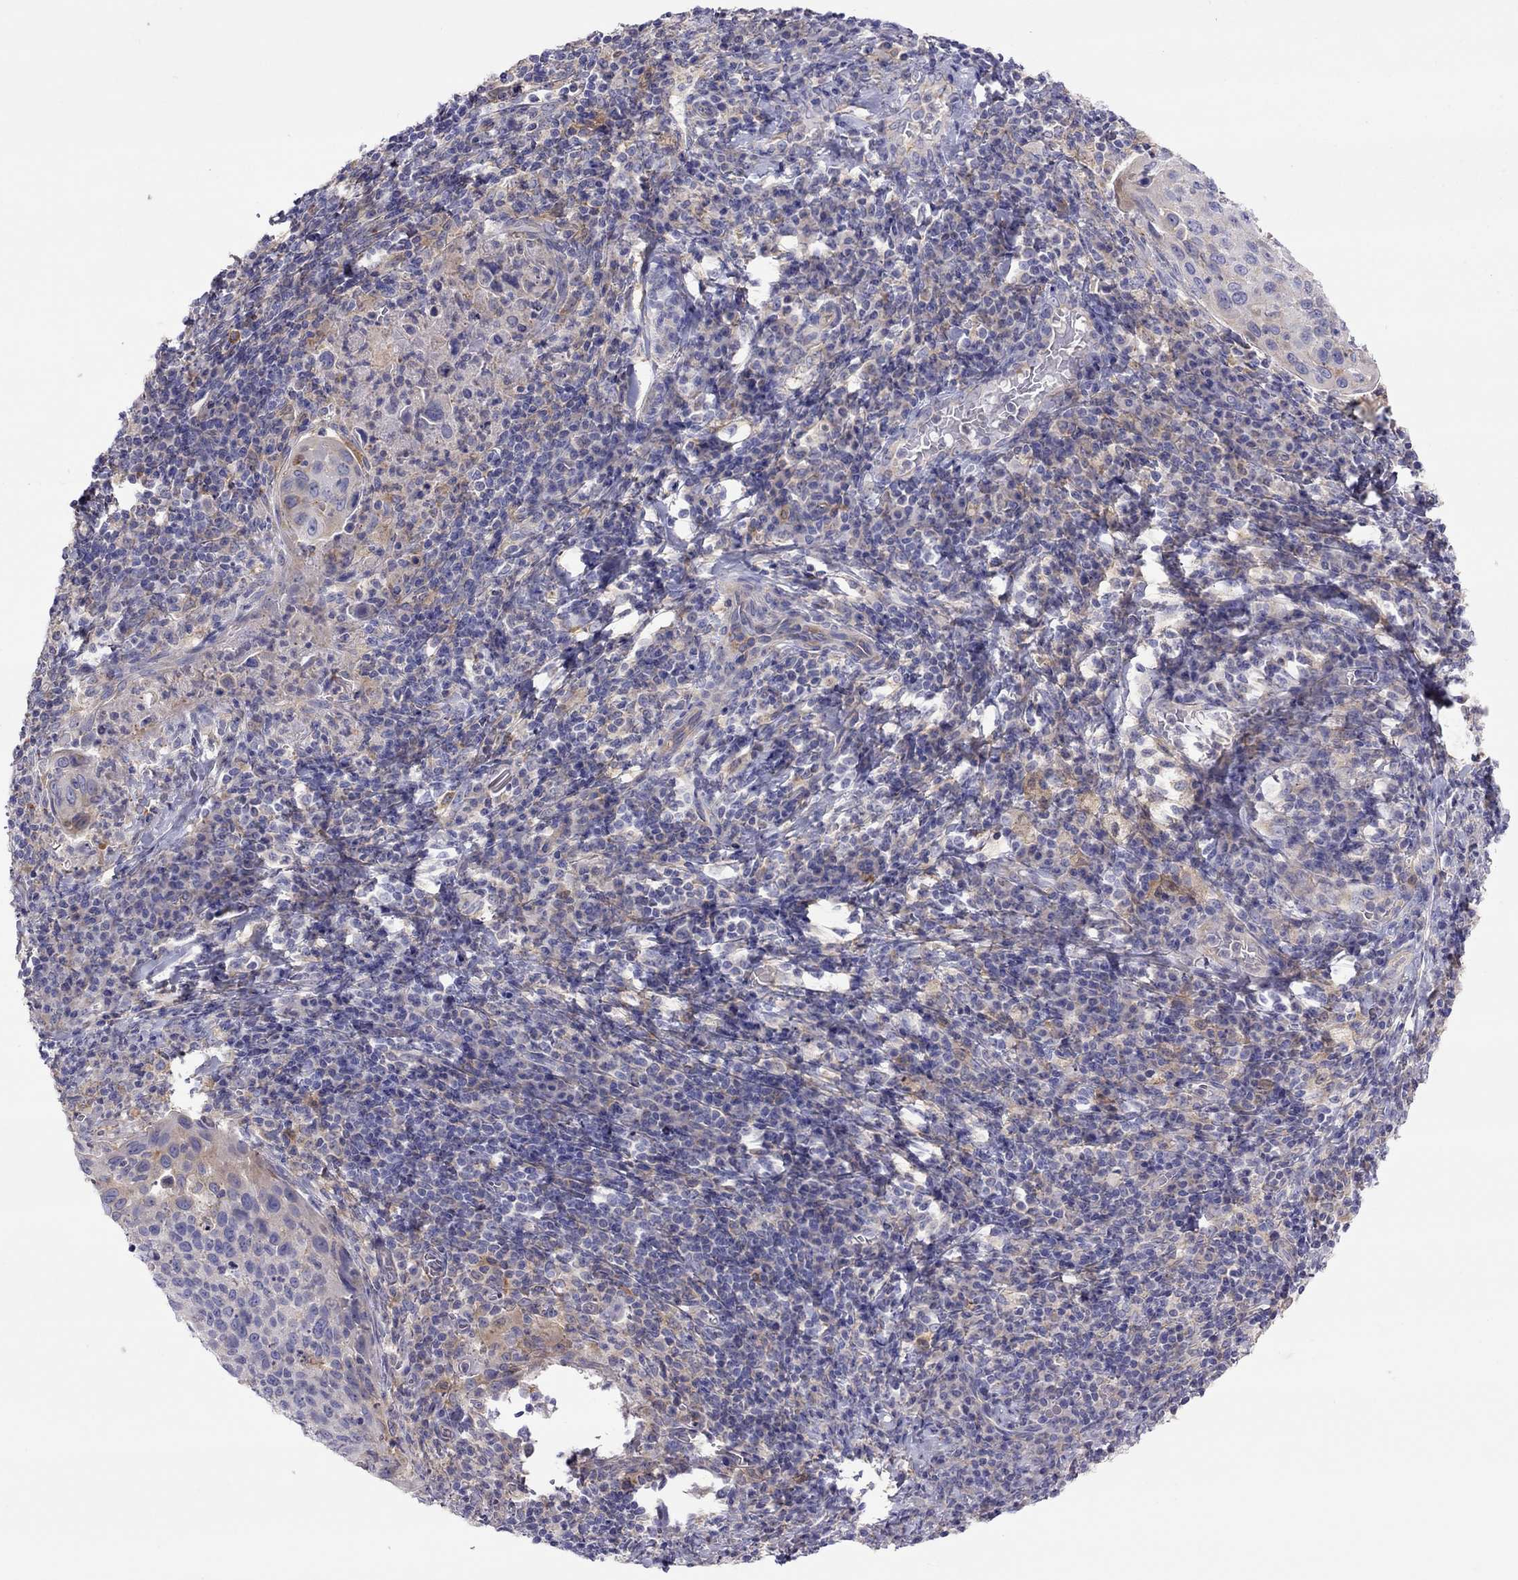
{"staining": {"intensity": "moderate", "quantity": "<25%", "location": "cytoplasmic/membranous"}, "tissue": "cervical cancer", "cell_type": "Tumor cells", "image_type": "cancer", "snomed": [{"axis": "morphology", "description": "Squamous cell carcinoma, NOS"}, {"axis": "topography", "description": "Cervix"}], "caption": "Protein expression by immunohistochemistry reveals moderate cytoplasmic/membranous positivity in approximately <25% of tumor cells in squamous cell carcinoma (cervical).", "gene": "ALOX15B", "patient": {"sex": "female", "age": 54}}